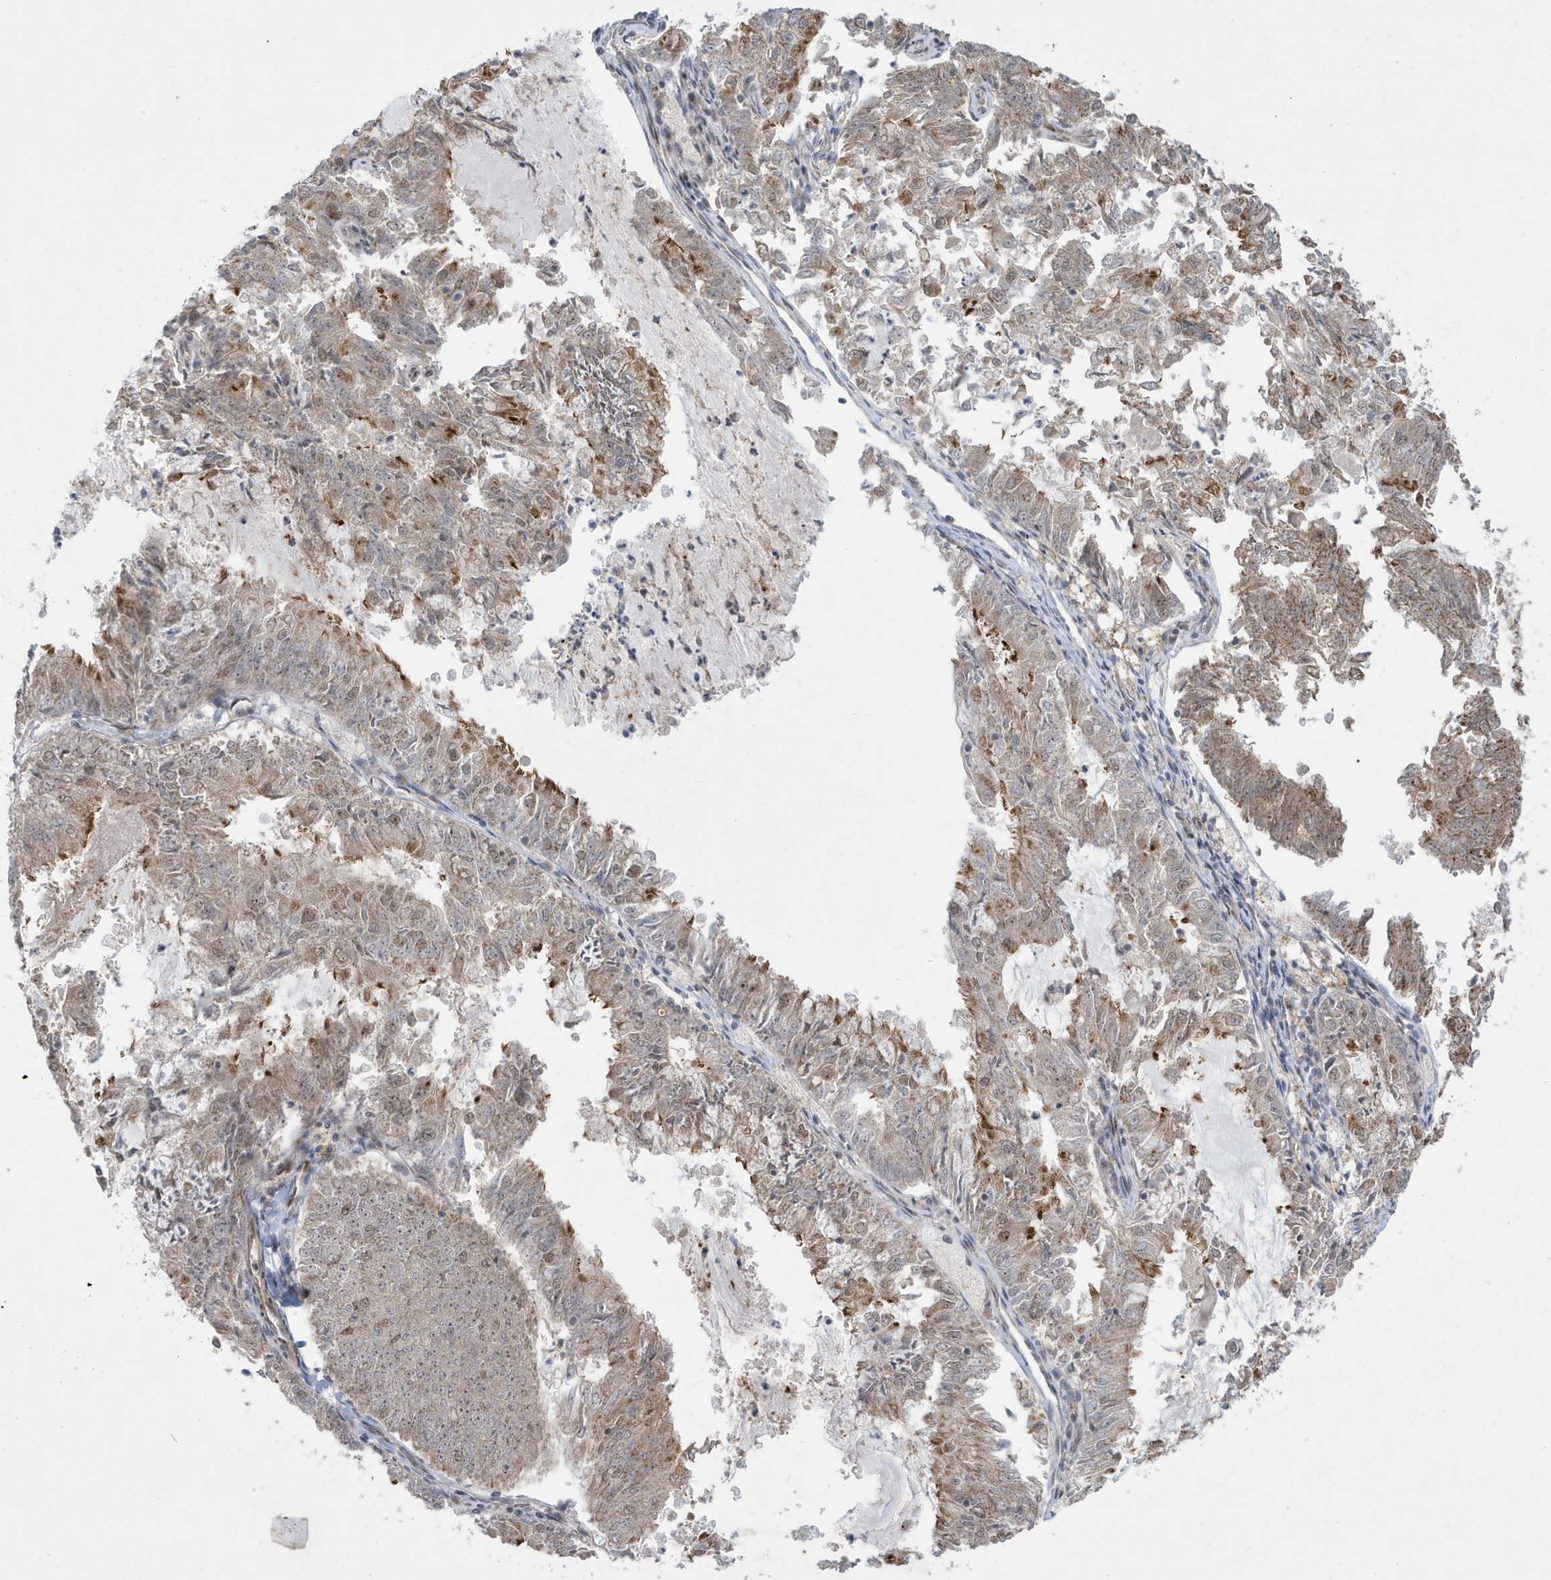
{"staining": {"intensity": "moderate", "quantity": "<25%", "location": "cytoplasmic/membranous"}, "tissue": "endometrial cancer", "cell_type": "Tumor cells", "image_type": "cancer", "snomed": [{"axis": "morphology", "description": "Adenocarcinoma, NOS"}, {"axis": "topography", "description": "Endometrium"}], "caption": "A brown stain labels moderate cytoplasmic/membranous expression of a protein in human endometrial cancer tumor cells.", "gene": "FAM9B", "patient": {"sex": "female", "age": 57}}